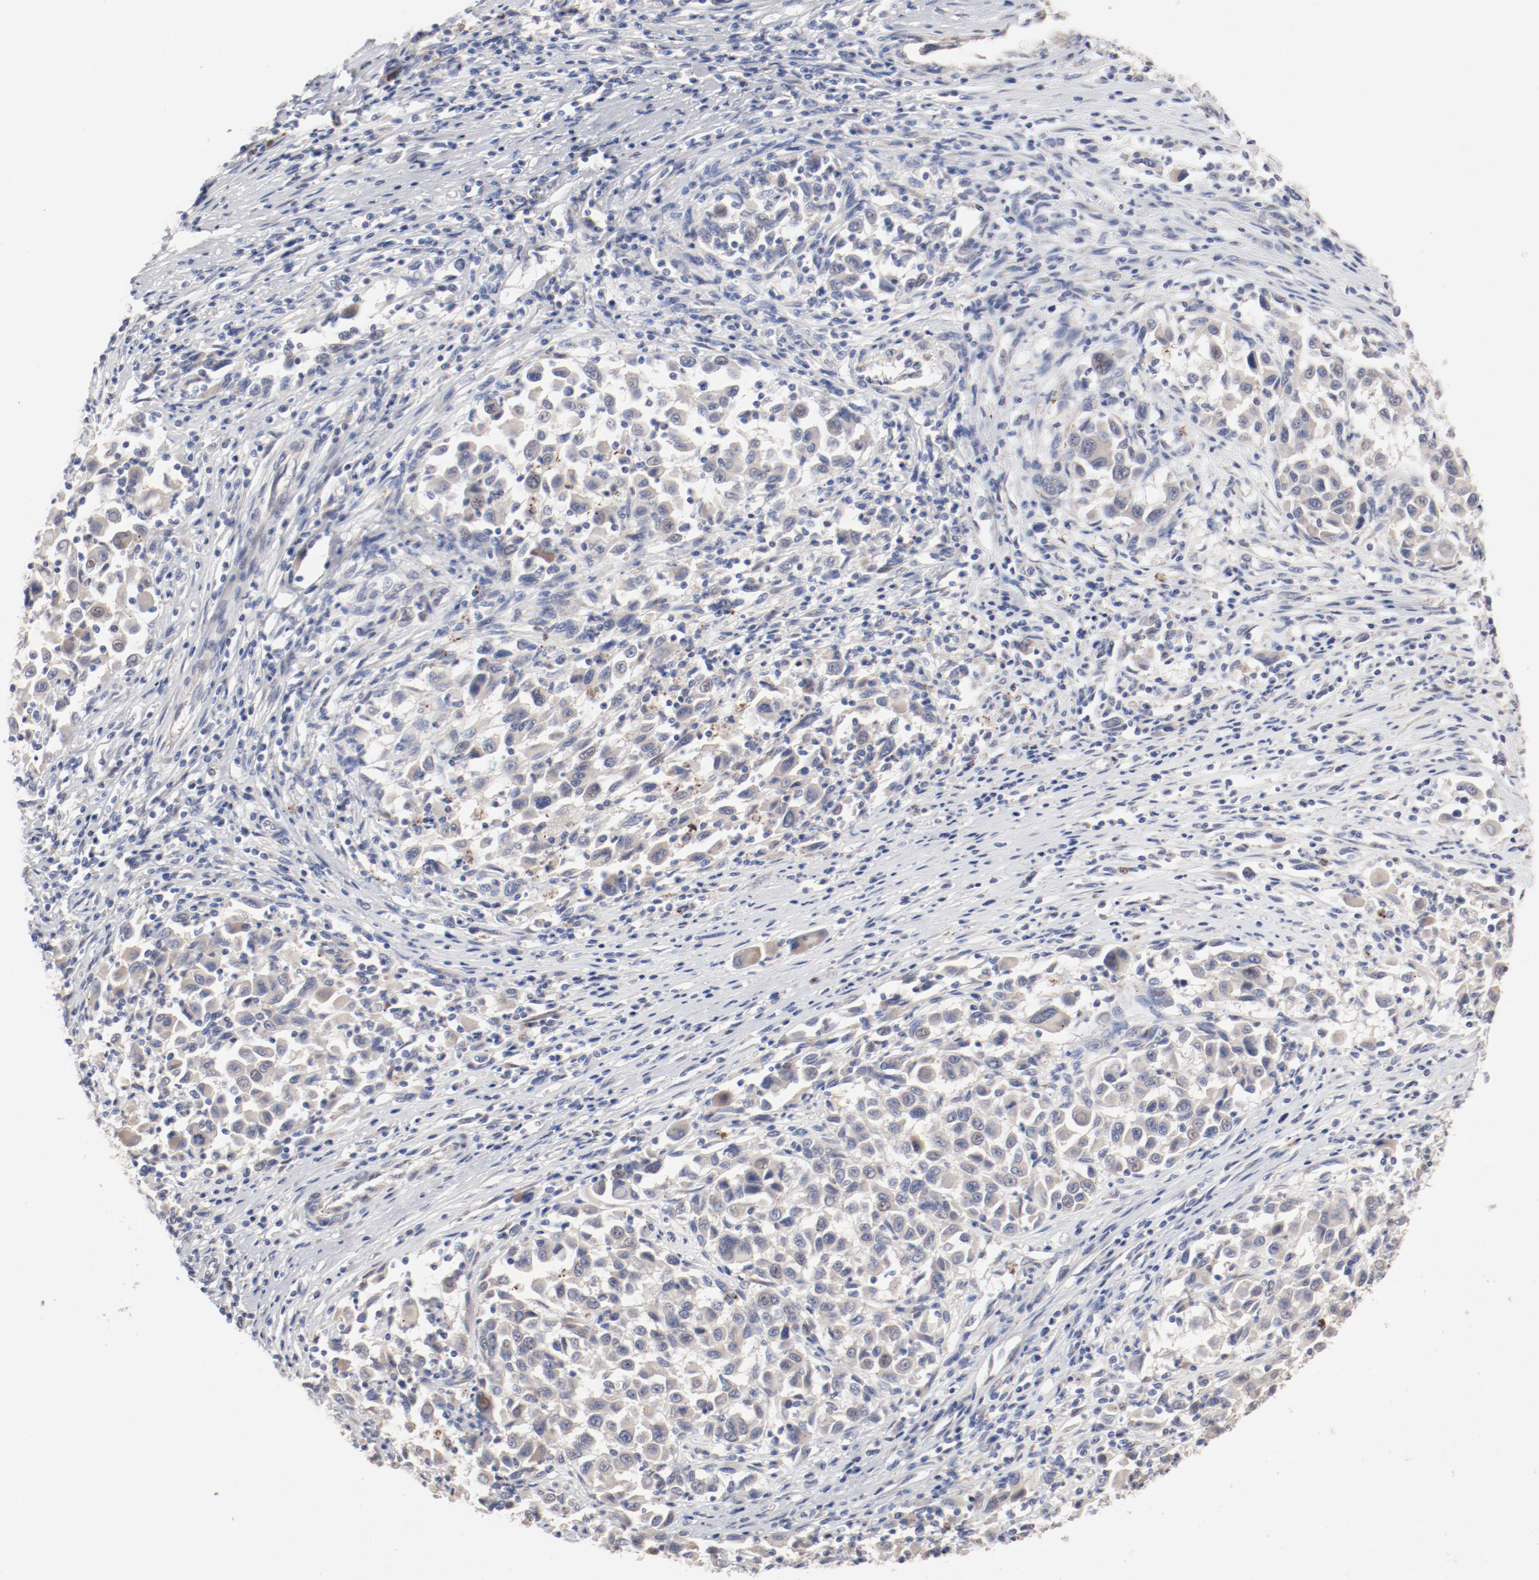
{"staining": {"intensity": "weak", "quantity": ">75%", "location": "cytoplasmic/membranous"}, "tissue": "melanoma", "cell_type": "Tumor cells", "image_type": "cancer", "snomed": [{"axis": "morphology", "description": "Malignant melanoma, Metastatic site"}, {"axis": "topography", "description": "Lymph node"}], "caption": "Protein staining of malignant melanoma (metastatic site) tissue shows weak cytoplasmic/membranous expression in about >75% of tumor cells.", "gene": "AK7", "patient": {"sex": "male", "age": 61}}